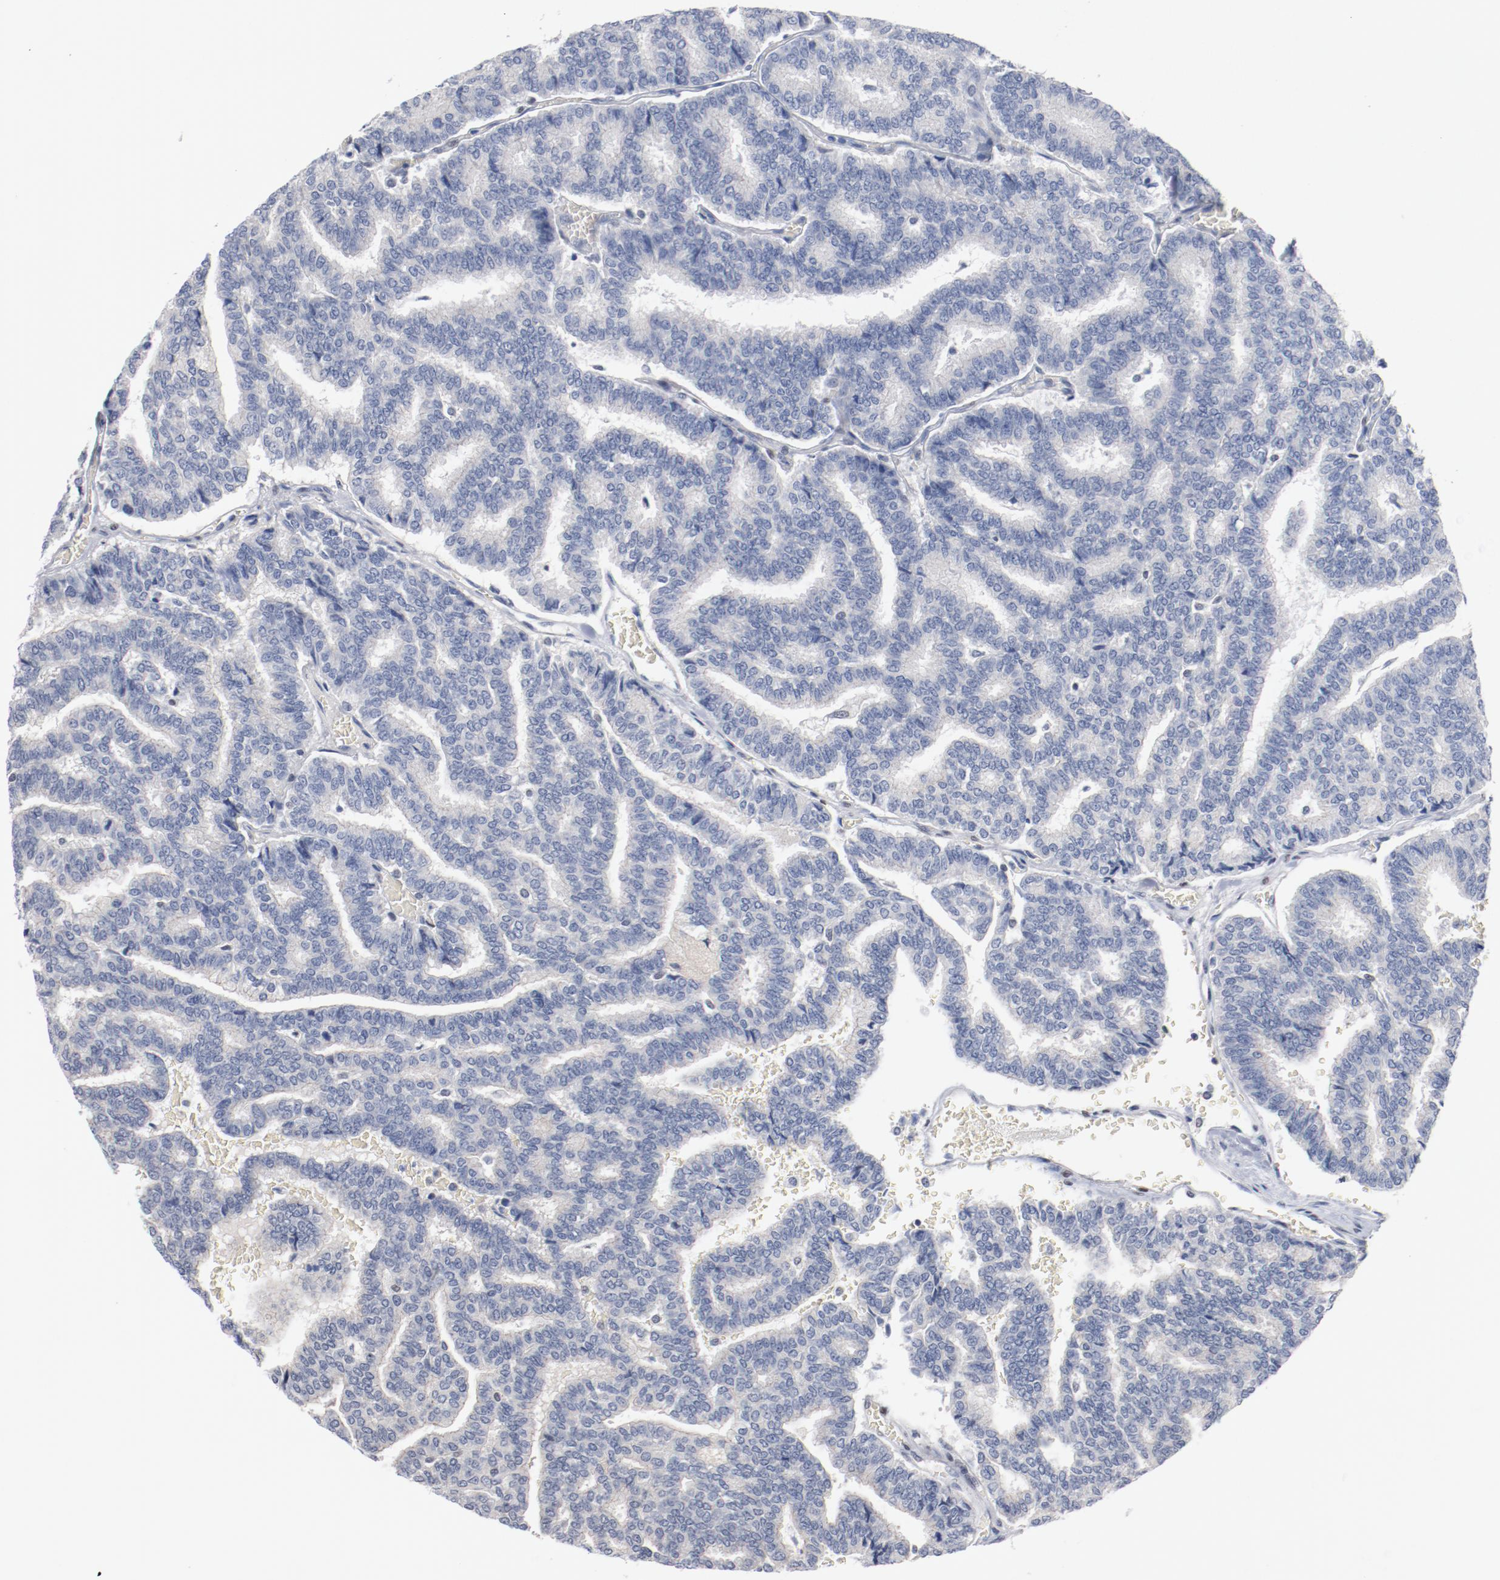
{"staining": {"intensity": "negative", "quantity": "none", "location": "none"}, "tissue": "thyroid cancer", "cell_type": "Tumor cells", "image_type": "cancer", "snomed": [{"axis": "morphology", "description": "Papillary adenocarcinoma, NOS"}, {"axis": "topography", "description": "Thyroid gland"}], "caption": "The image demonstrates no significant staining in tumor cells of thyroid cancer (papillary adenocarcinoma).", "gene": "ZEB2", "patient": {"sex": "female", "age": 35}}